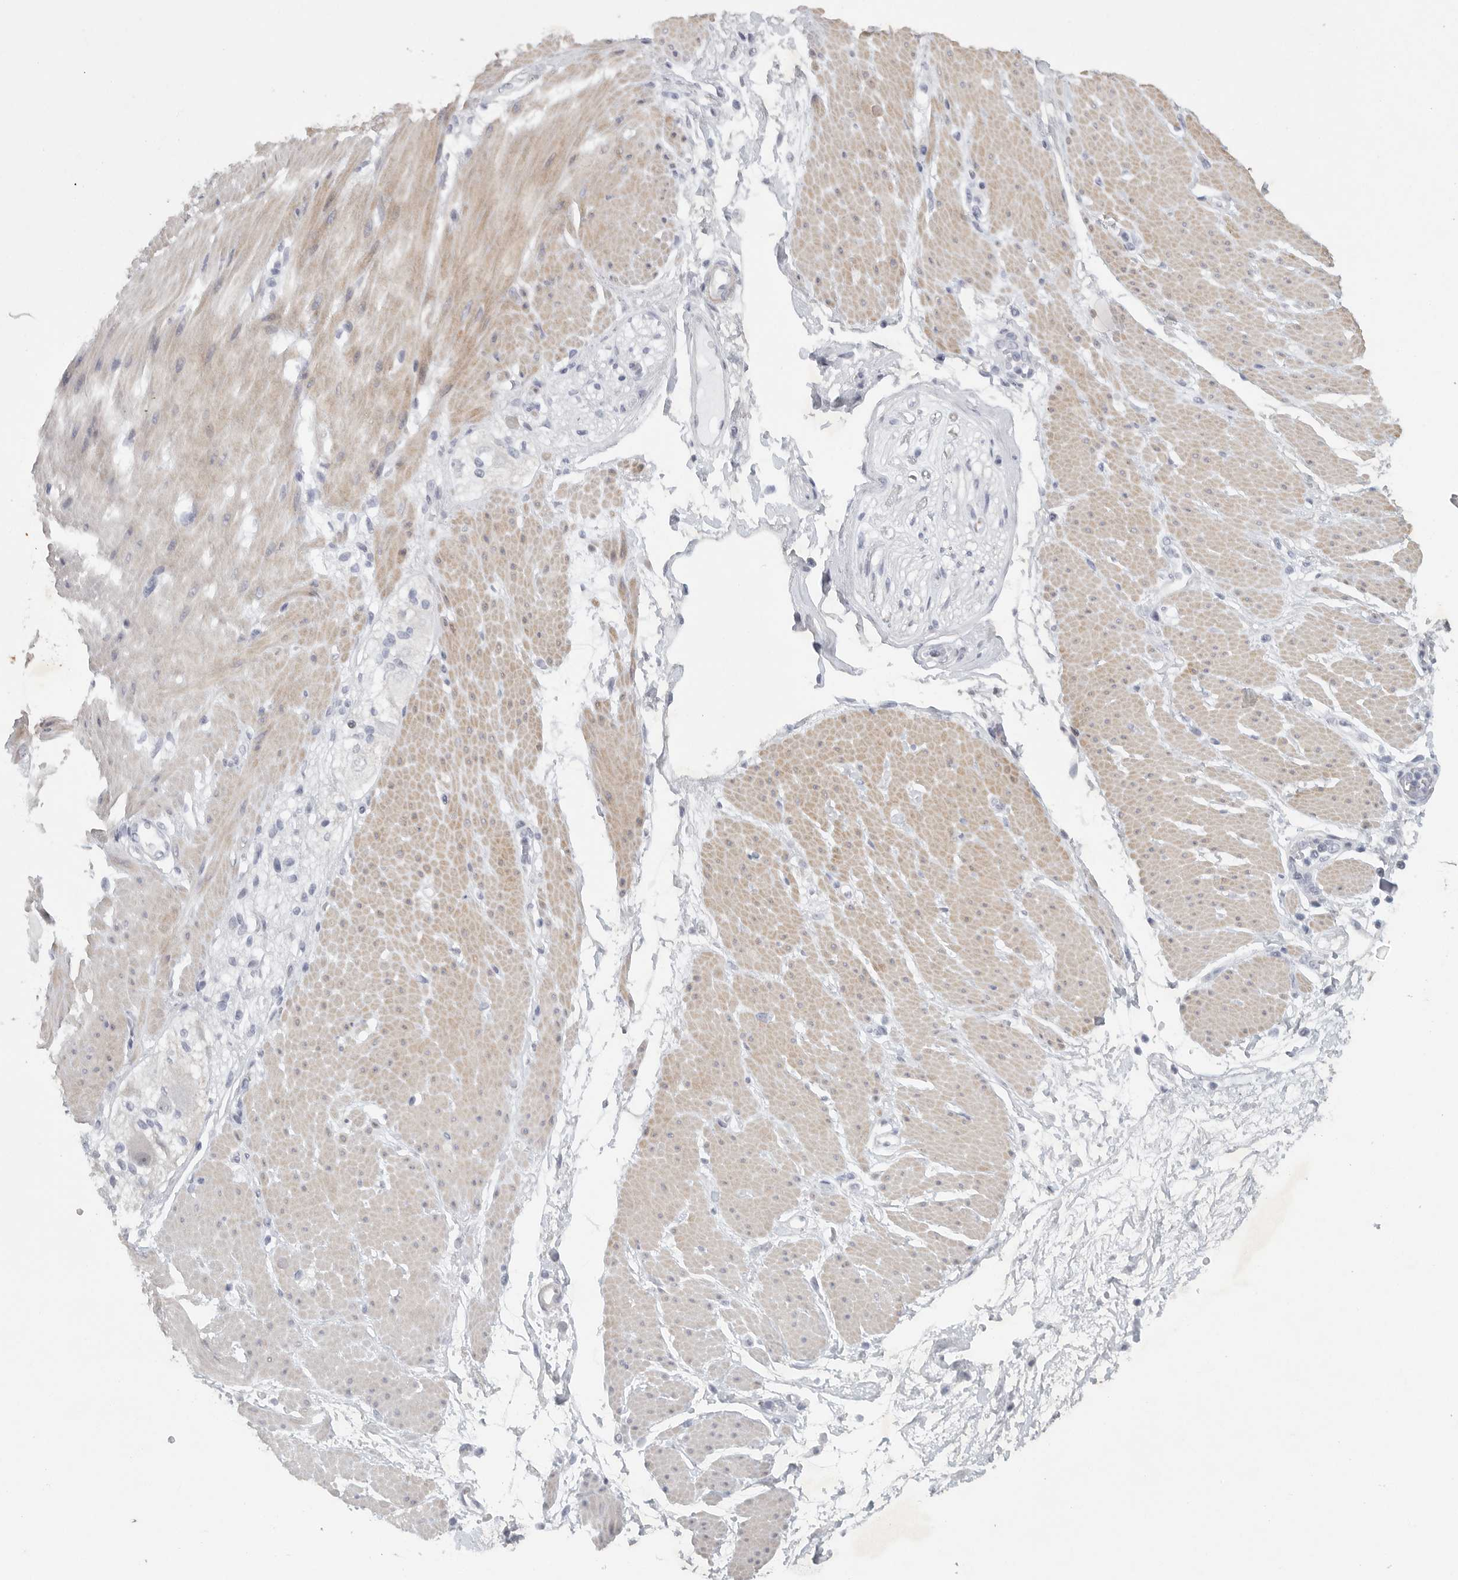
{"staining": {"intensity": "negative", "quantity": "none", "location": "none"}, "tissue": "adipose tissue", "cell_type": "Adipocytes", "image_type": "normal", "snomed": [{"axis": "morphology", "description": "Normal tissue, NOS"}, {"axis": "morphology", "description": "Adenocarcinoma, NOS"}, {"axis": "topography", "description": "Duodenum"}, {"axis": "topography", "description": "Peripheral nerve tissue"}], "caption": "Immunohistochemical staining of benign human adipose tissue exhibits no significant expression in adipocytes.", "gene": "TNR", "patient": {"sex": "female", "age": 60}}